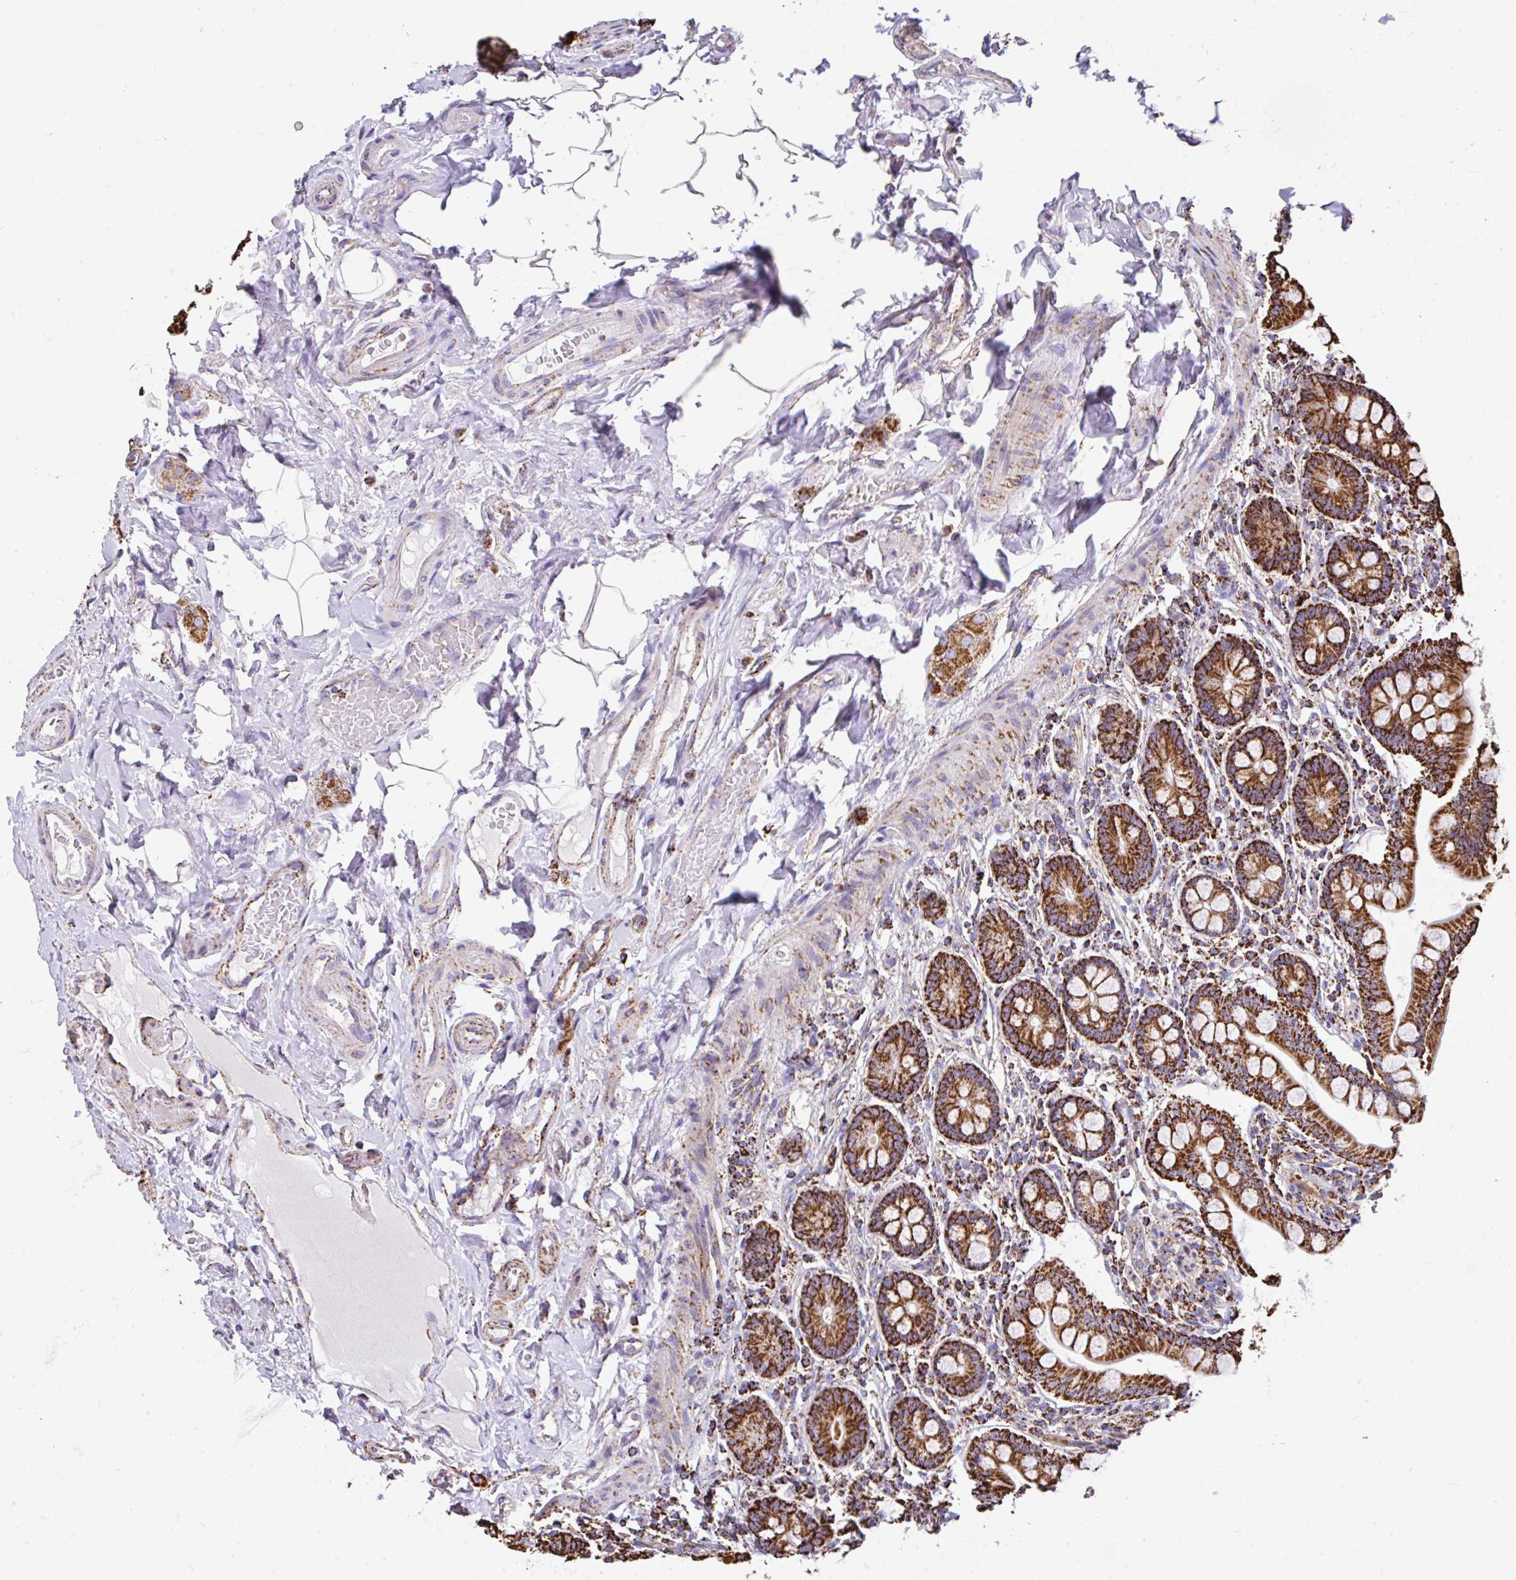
{"staining": {"intensity": "strong", "quantity": ">75%", "location": "cytoplasmic/membranous"}, "tissue": "small intestine", "cell_type": "Glandular cells", "image_type": "normal", "snomed": [{"axis": "morphology", "description": "Normal tissue, NOS"}, {"axis": "topography", "description": "Small intestine"}], "caption": "Glandular cells show strong cytoplasmic/membranous staining in about >75% of cells in normal small intestine.", "gene": "ANKRD33B", "patient": {"sex": "female", "age": 64}}